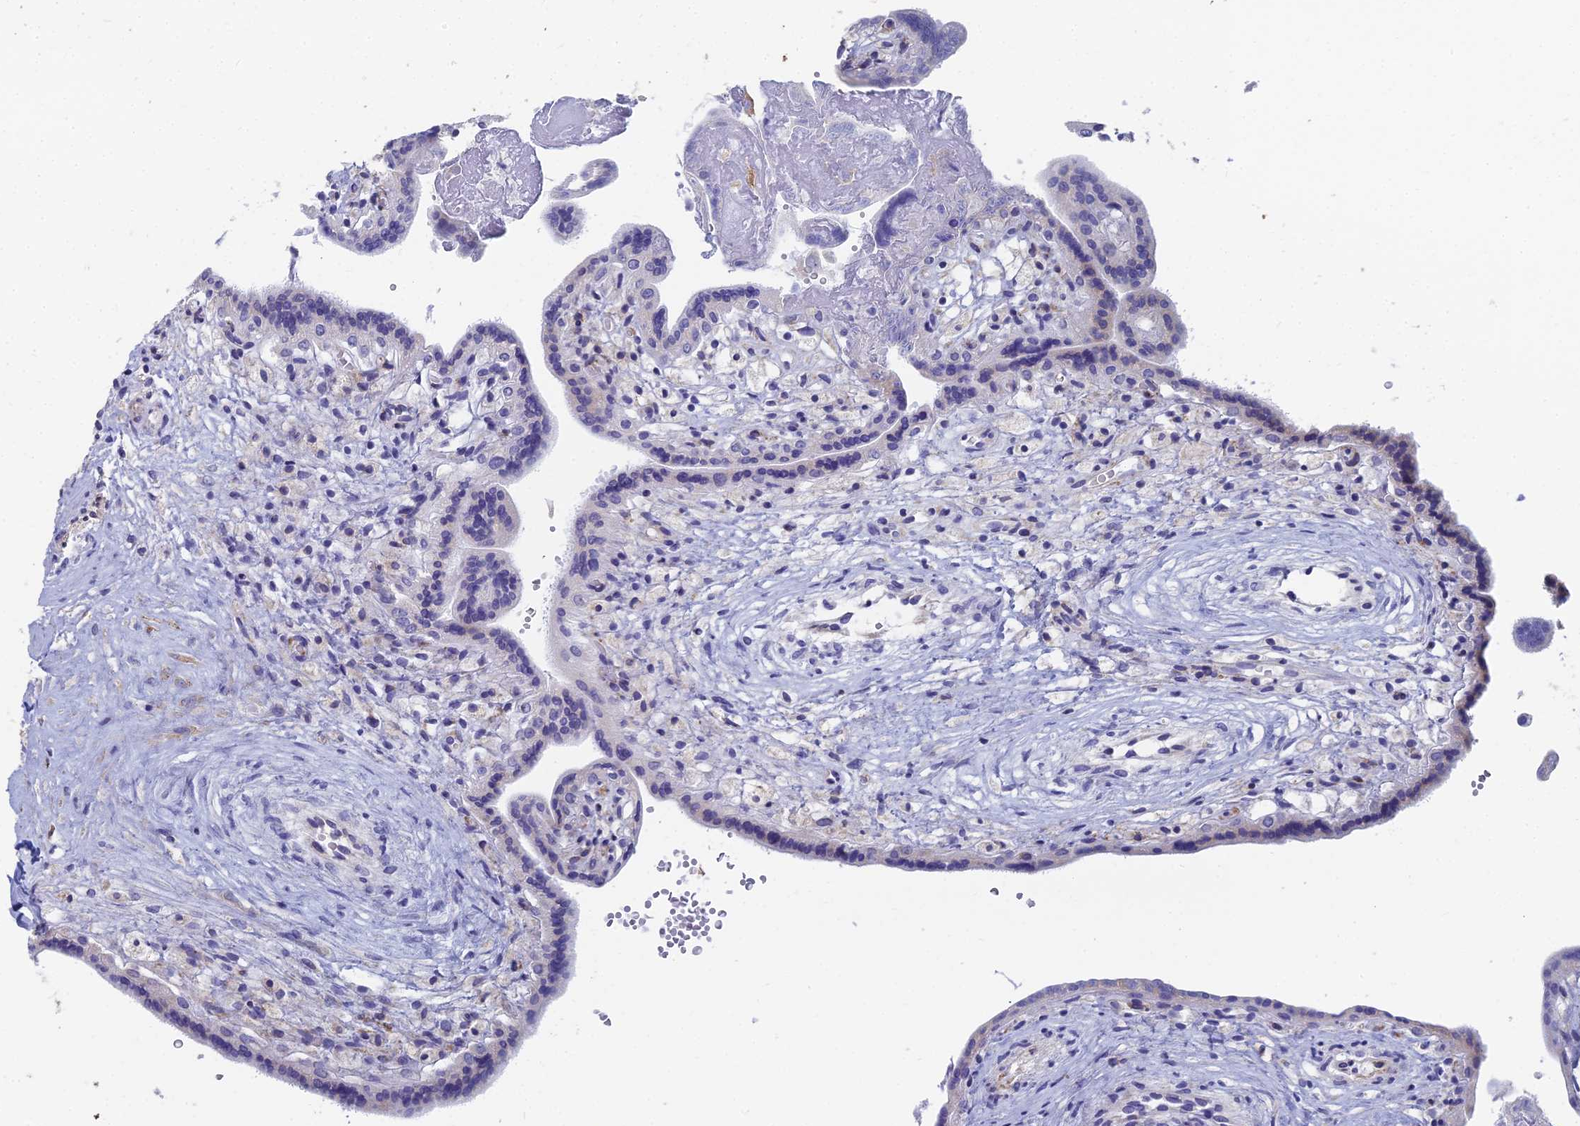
{"staining": {"intensity": "moderate", "quantity": "<25%", "location": "cytoplasmic/membranous"}, "tissue": "placenta", "cell_type": "Trophoblastic cells", "image_type": "normal", "snomed": [{"axis": "morphology", "description": "Normal tissue, NOS"}, {"axis": "topography", "description": "Placenta"}], "caption": "Protein expression analysis of normal human placenta reveals moderate cytoplasmic/membranous expression in about <25% of trophoblastic cells.", "gene": "TNNT3", "patient": {"sex": "female", "age": 37}}